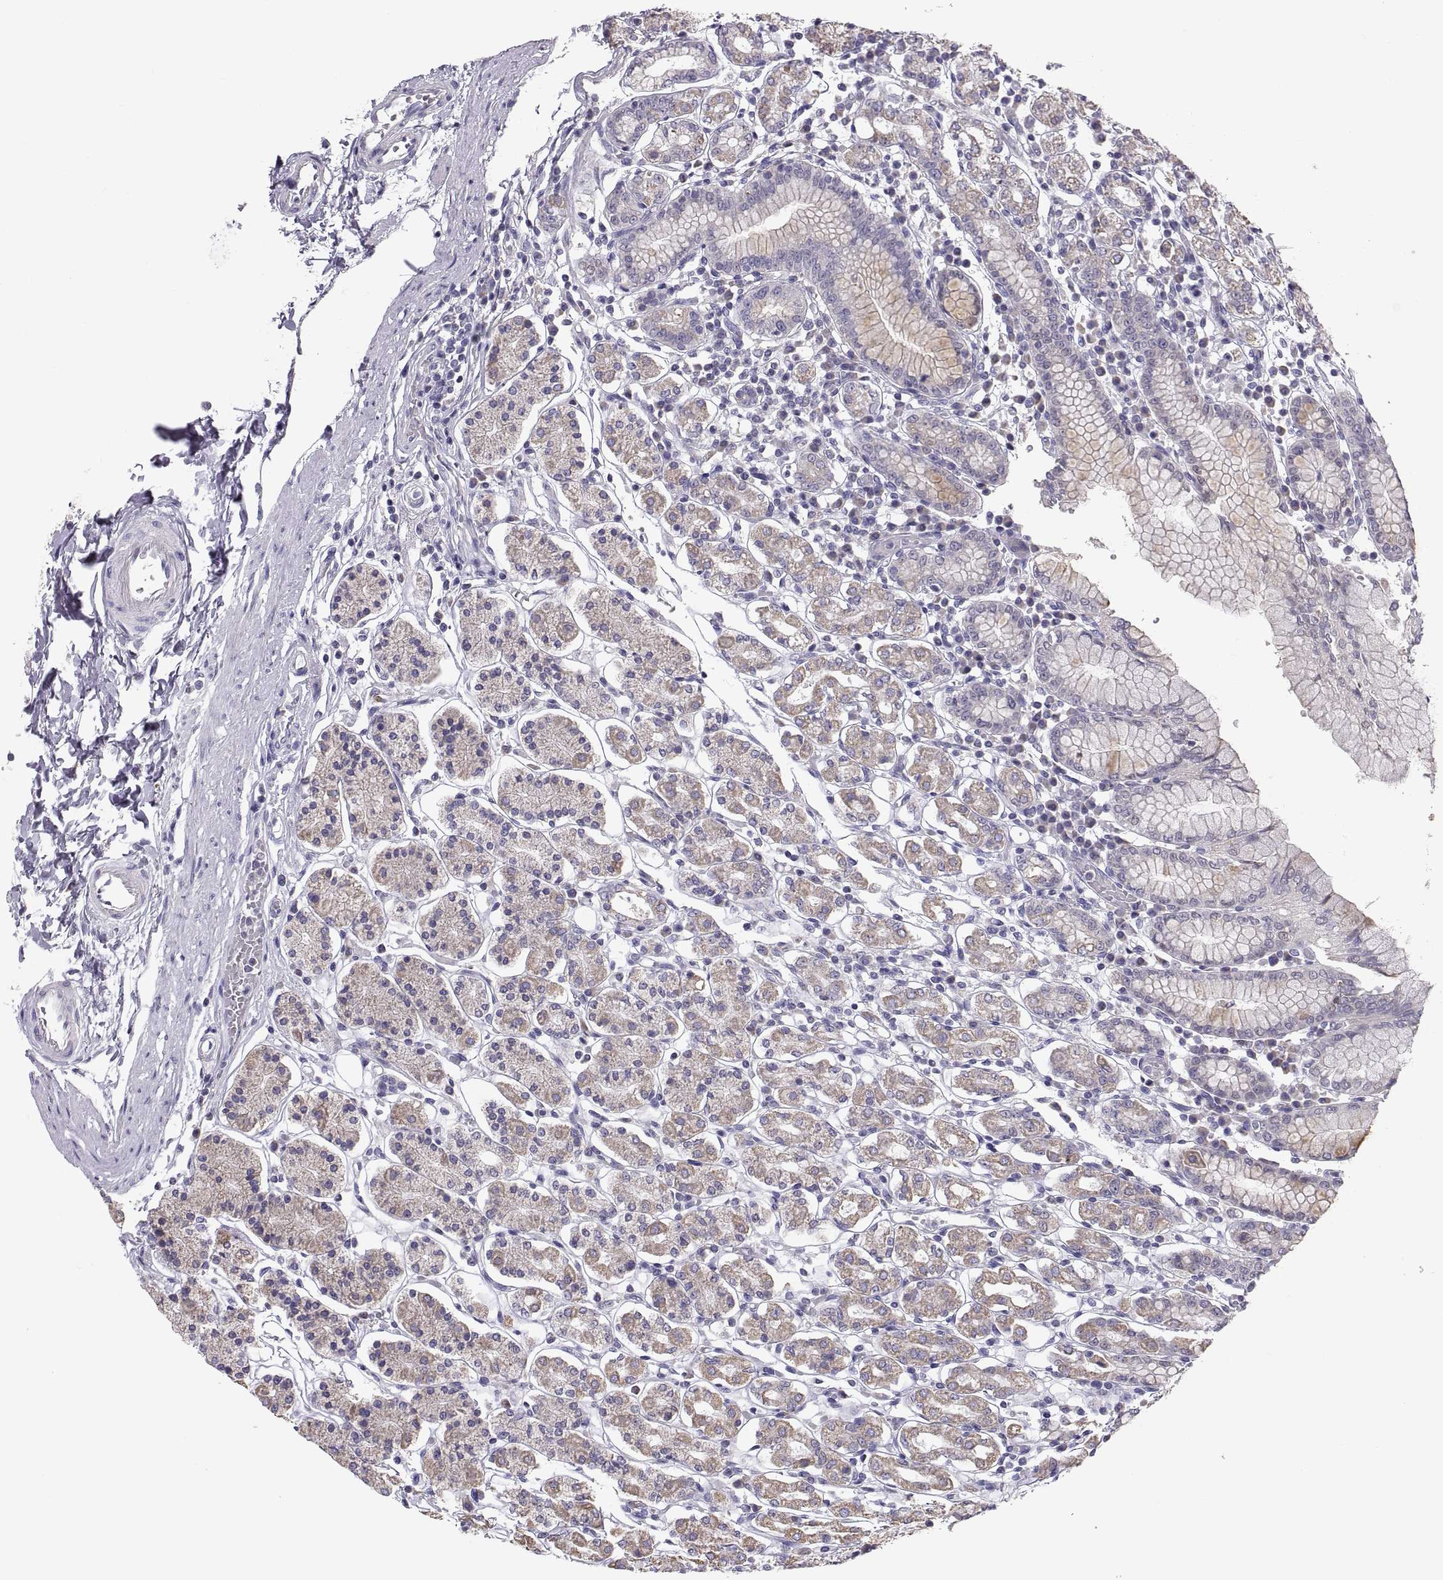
{"staining": {"intensity": "moderate", "quantity": "<25%", "location": "cytoplasmic/membranous,nuclear"}, "tissue": "stomach", "cell_type": "Glandular cells", "image_type": "normal", "snomed": [{"axis": "morphology", "description": "Normal tissue, NOS"}, {"axis": "topography", "description": "Stomach, upper"}, {"axis": "topography", "description": "Stomach"}], "caption": "Immunohistochemistry image of benign stomach stained for a protein (brown), which displays low levels of moderate cytoplasmic/membranous,nuclear expression in about <25% of glandular cells.", "gene": "TNNC1", "patient": {"sex": "male", "age": 62}}